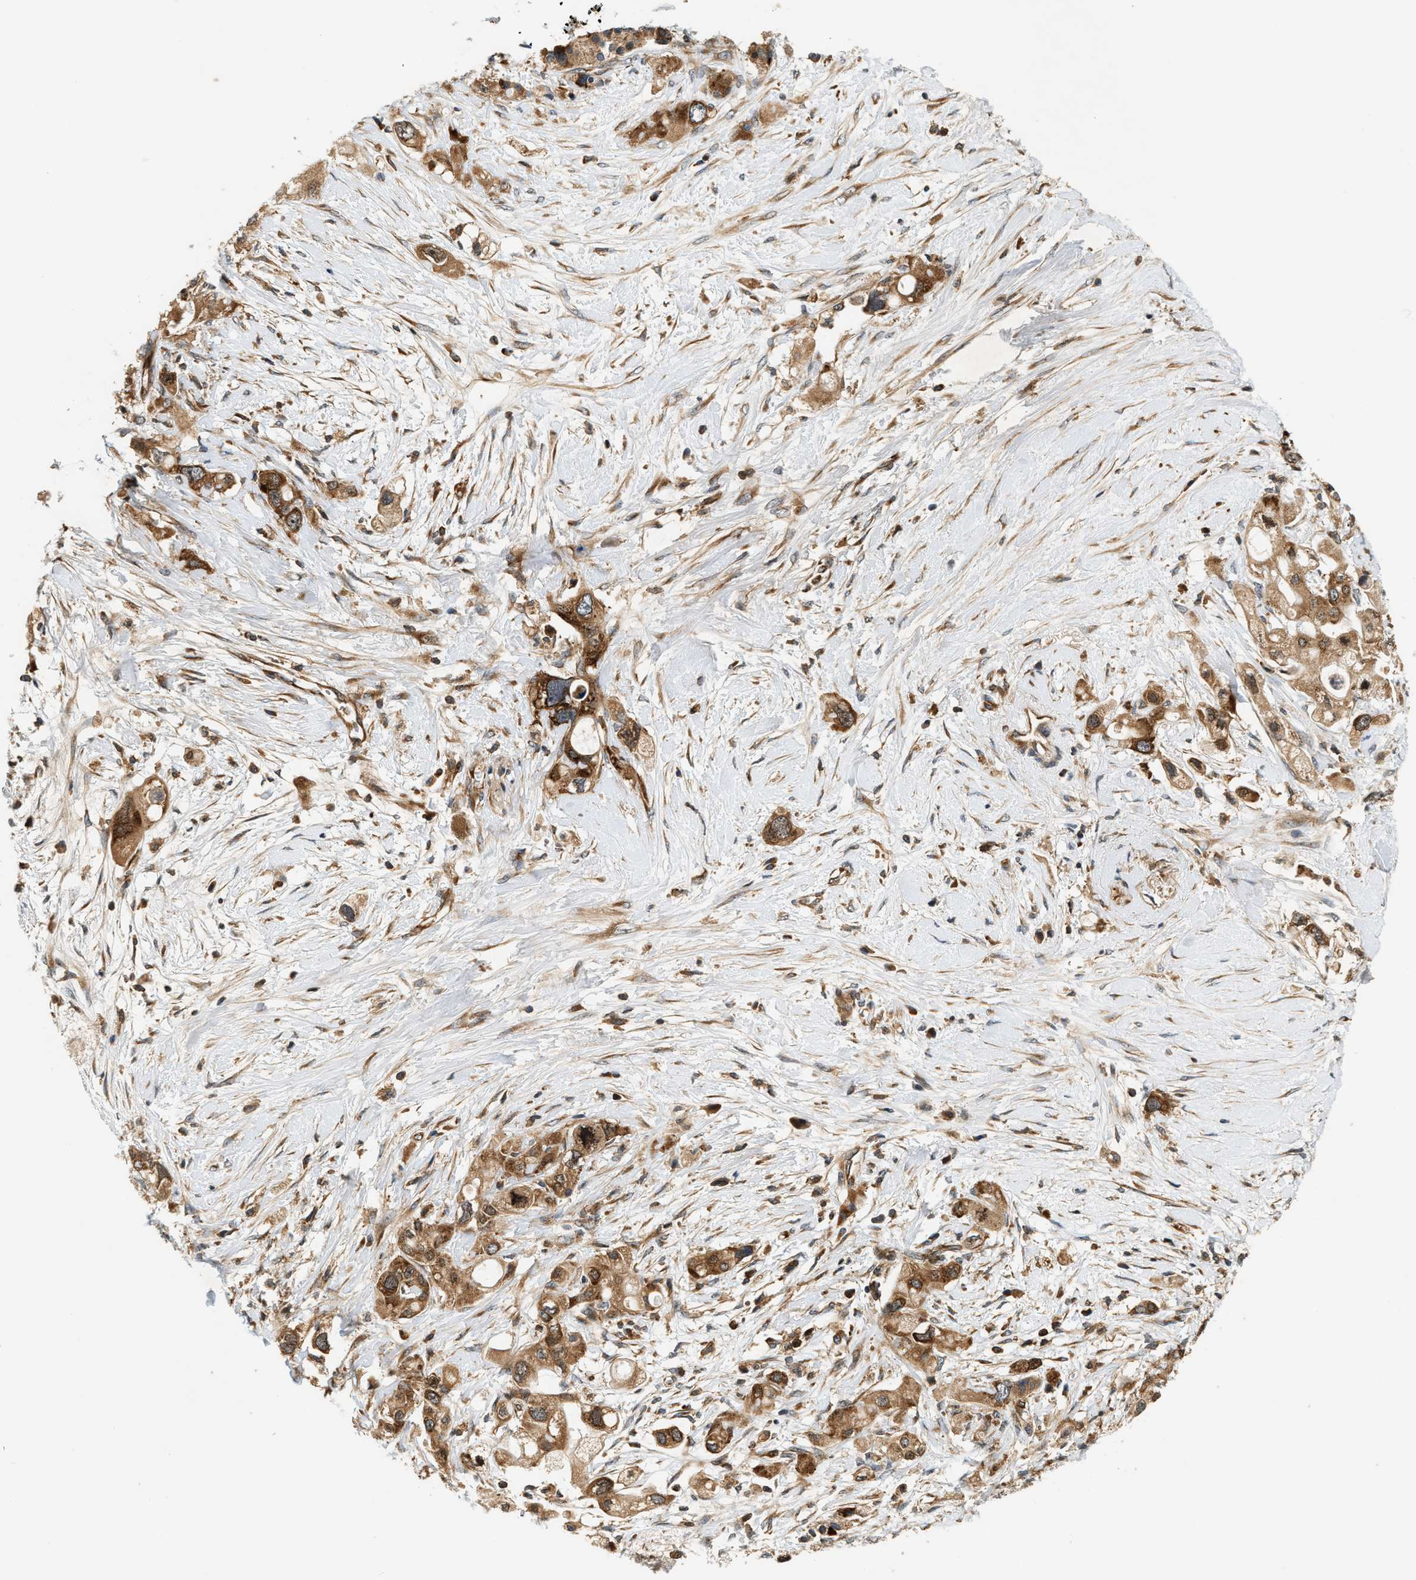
{"staining": {"intensity": "moderate", "quantity": ">75%", "location": "cytoplasmic/membranous"}, "tissue": "pancreatic cancer", "cell_type": "Tumor cells", "image_type": "cancer", "snomed": [{"axis": "morphology", "description": "Adenocarcinoma, NOS"}, {"axis": "topography", "description": "Pancreas"}], "caption": "High-magnification brightfield microscopy of pancreatic adenocarcinoma stained with DAB (3,3'-diaminobenzidine) (brown) and counterstained with hematoxylin (blue). tumor cells exhibit moderate cytoplasmic/membranous expression is present in approximately>75% of cells.", "gene": "SAMD9", "patient": {"sex": "female", "age": 56}}